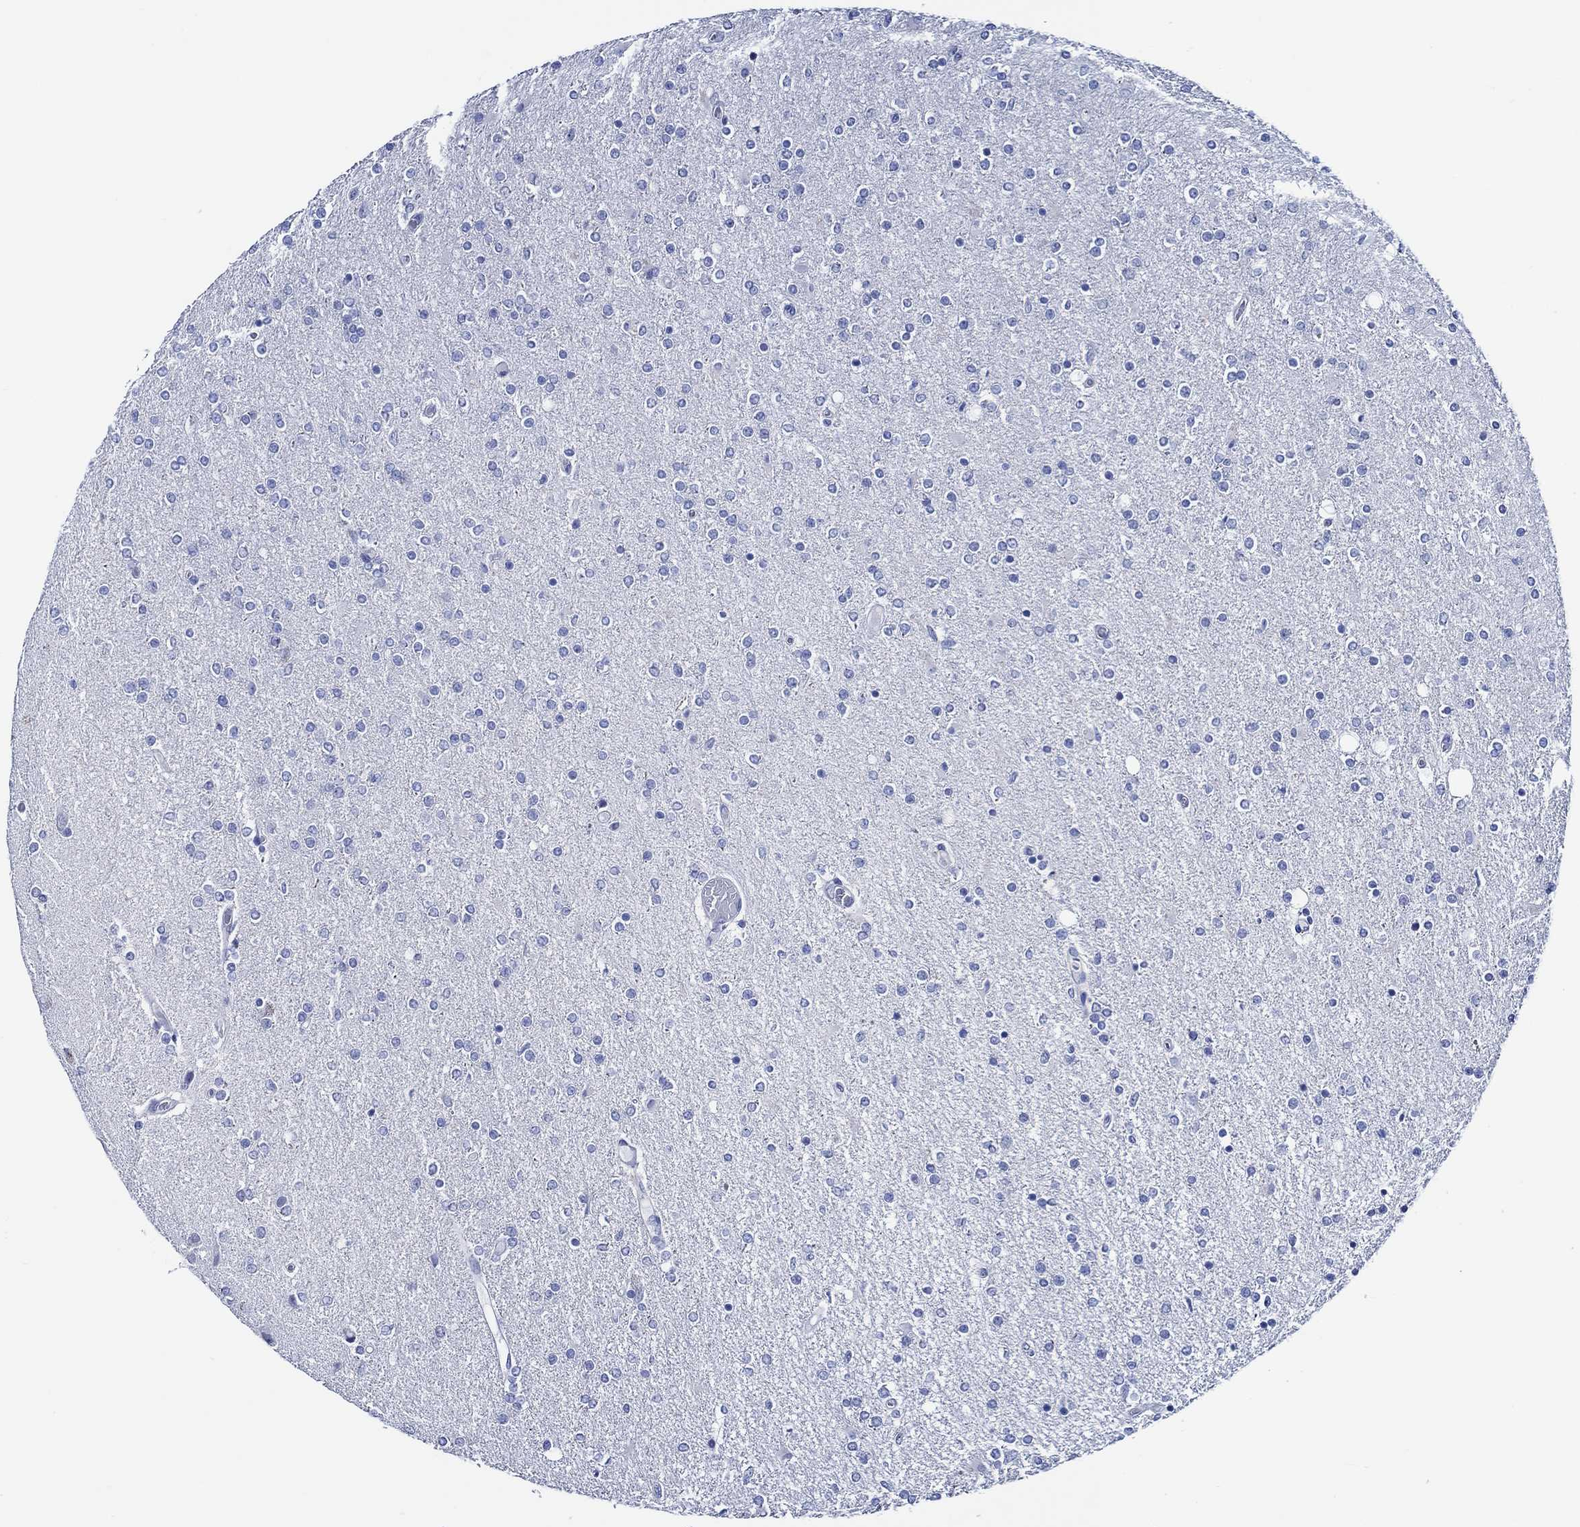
{"staining": {"intensity": "negative", "quantity": "none", "location": "none"}, "tissue": "glioma", "cell_type": "Tumor cells", "image_type": "cancer", "snomed": [{"axis": "morphology", "description": "Glioma, malignant, High grade"}, {"axis": "topography", "description": "Cerebral cortex"}], "caption": "Malignant high-grade glioma was stained to show a protein in brown. There is no significant positivity in tumor cells. (Brightfield microscopy of DAB (3,3'-diaminobenzidine) IHC at high magnification).", "gene": "WDR62", "patient": {"sex": "male", "age": 70}}